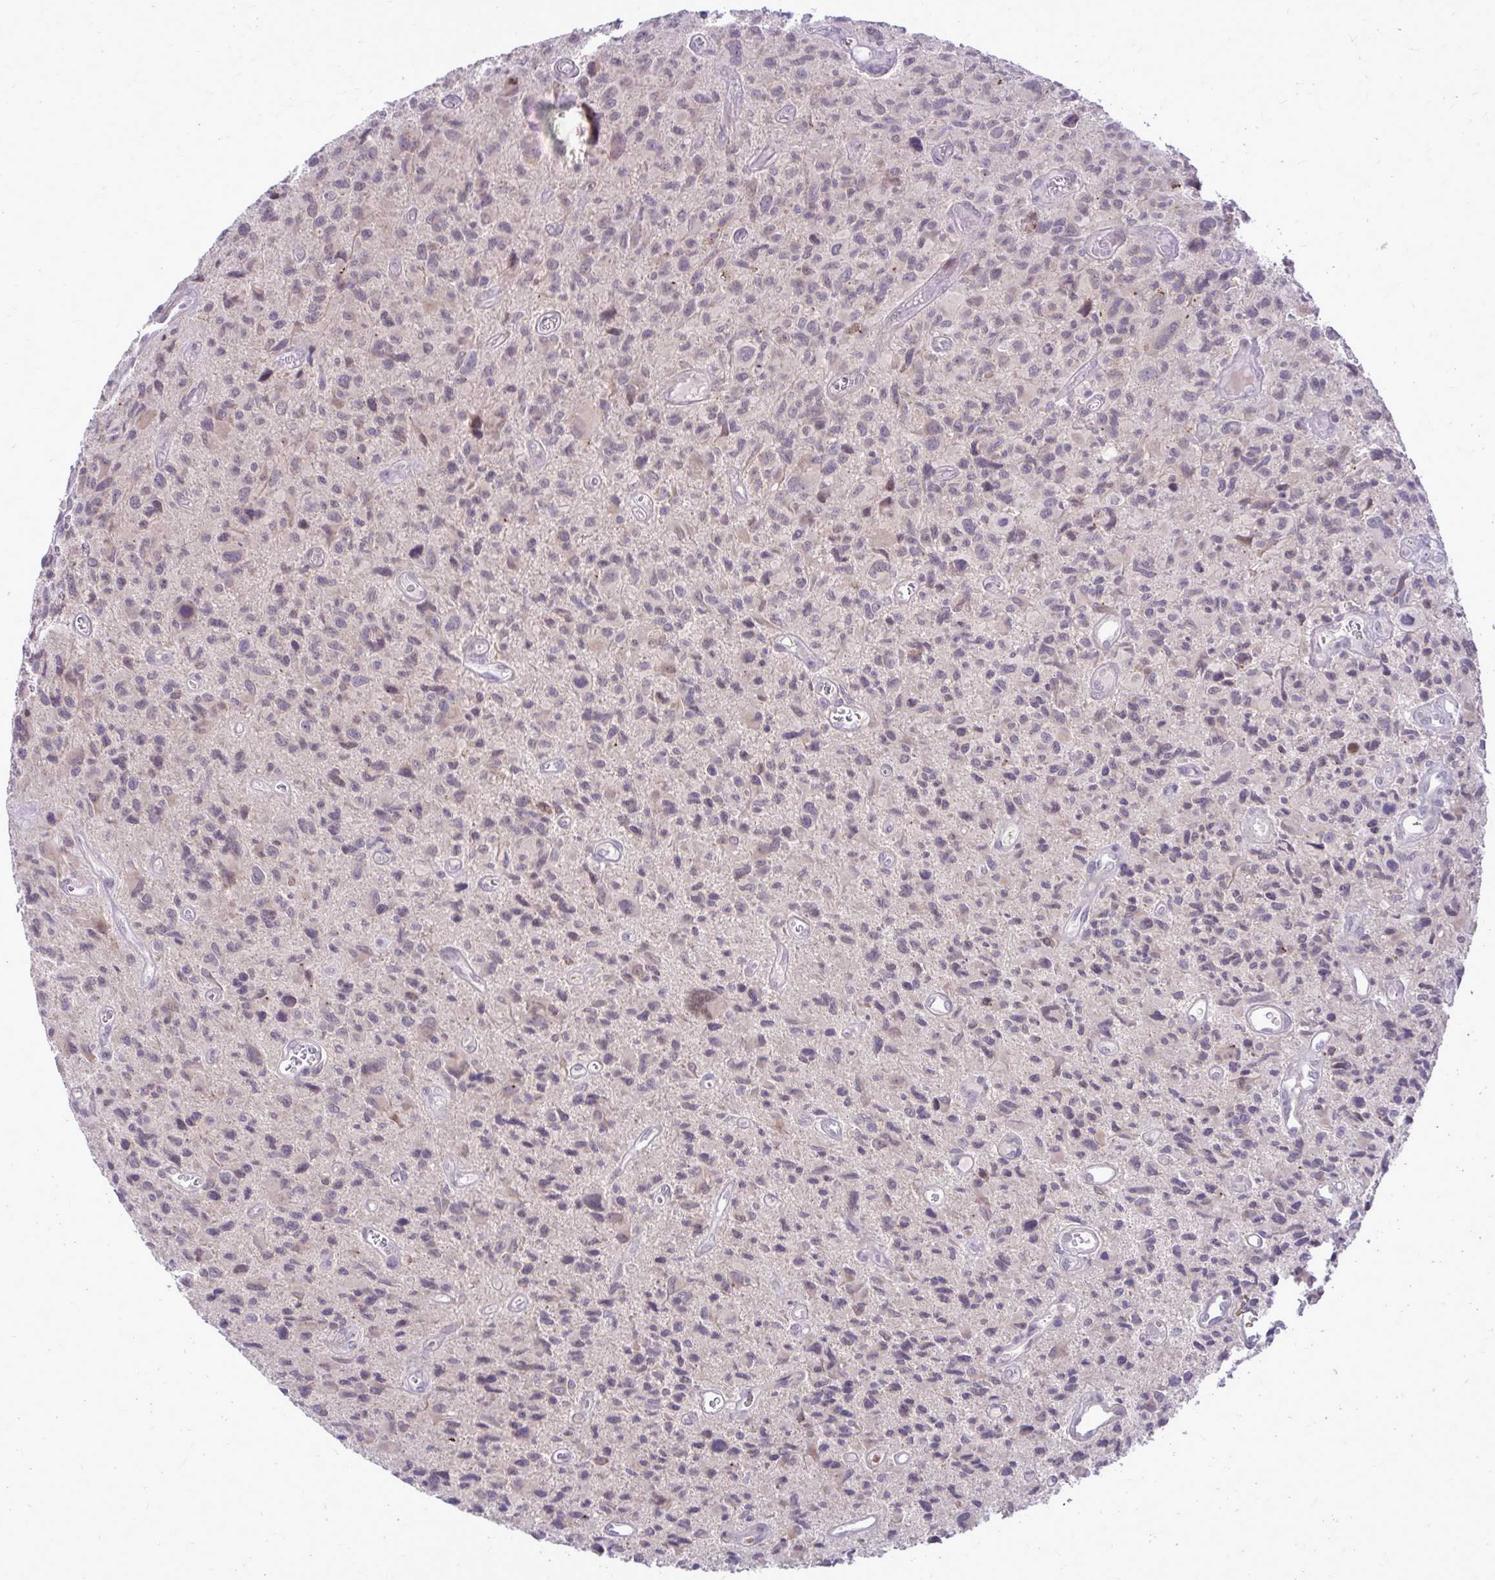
{"staining": {"intensity": "weak", "quantity": "<25%", "location": "cytoplasmic/membranous"}, "tissue": "glioma", "cell_type": "Tumor cells", "image_type": "cancer", "snomed": [{"axis": "morphology", "description": "Glioma, malignant, High grade"}, {"axis": "topography", "description": "Brain"}], "caption": "This micrograph is of malignant glioma (high-grade) stained with immunohistochemistry (IHC) to label a protein in brown with the nuclei are counter-stained blue. There is no positivity in tumor cells.", "gene": "DPY19L1", "patient": {"sex": "male", "age": 76}}